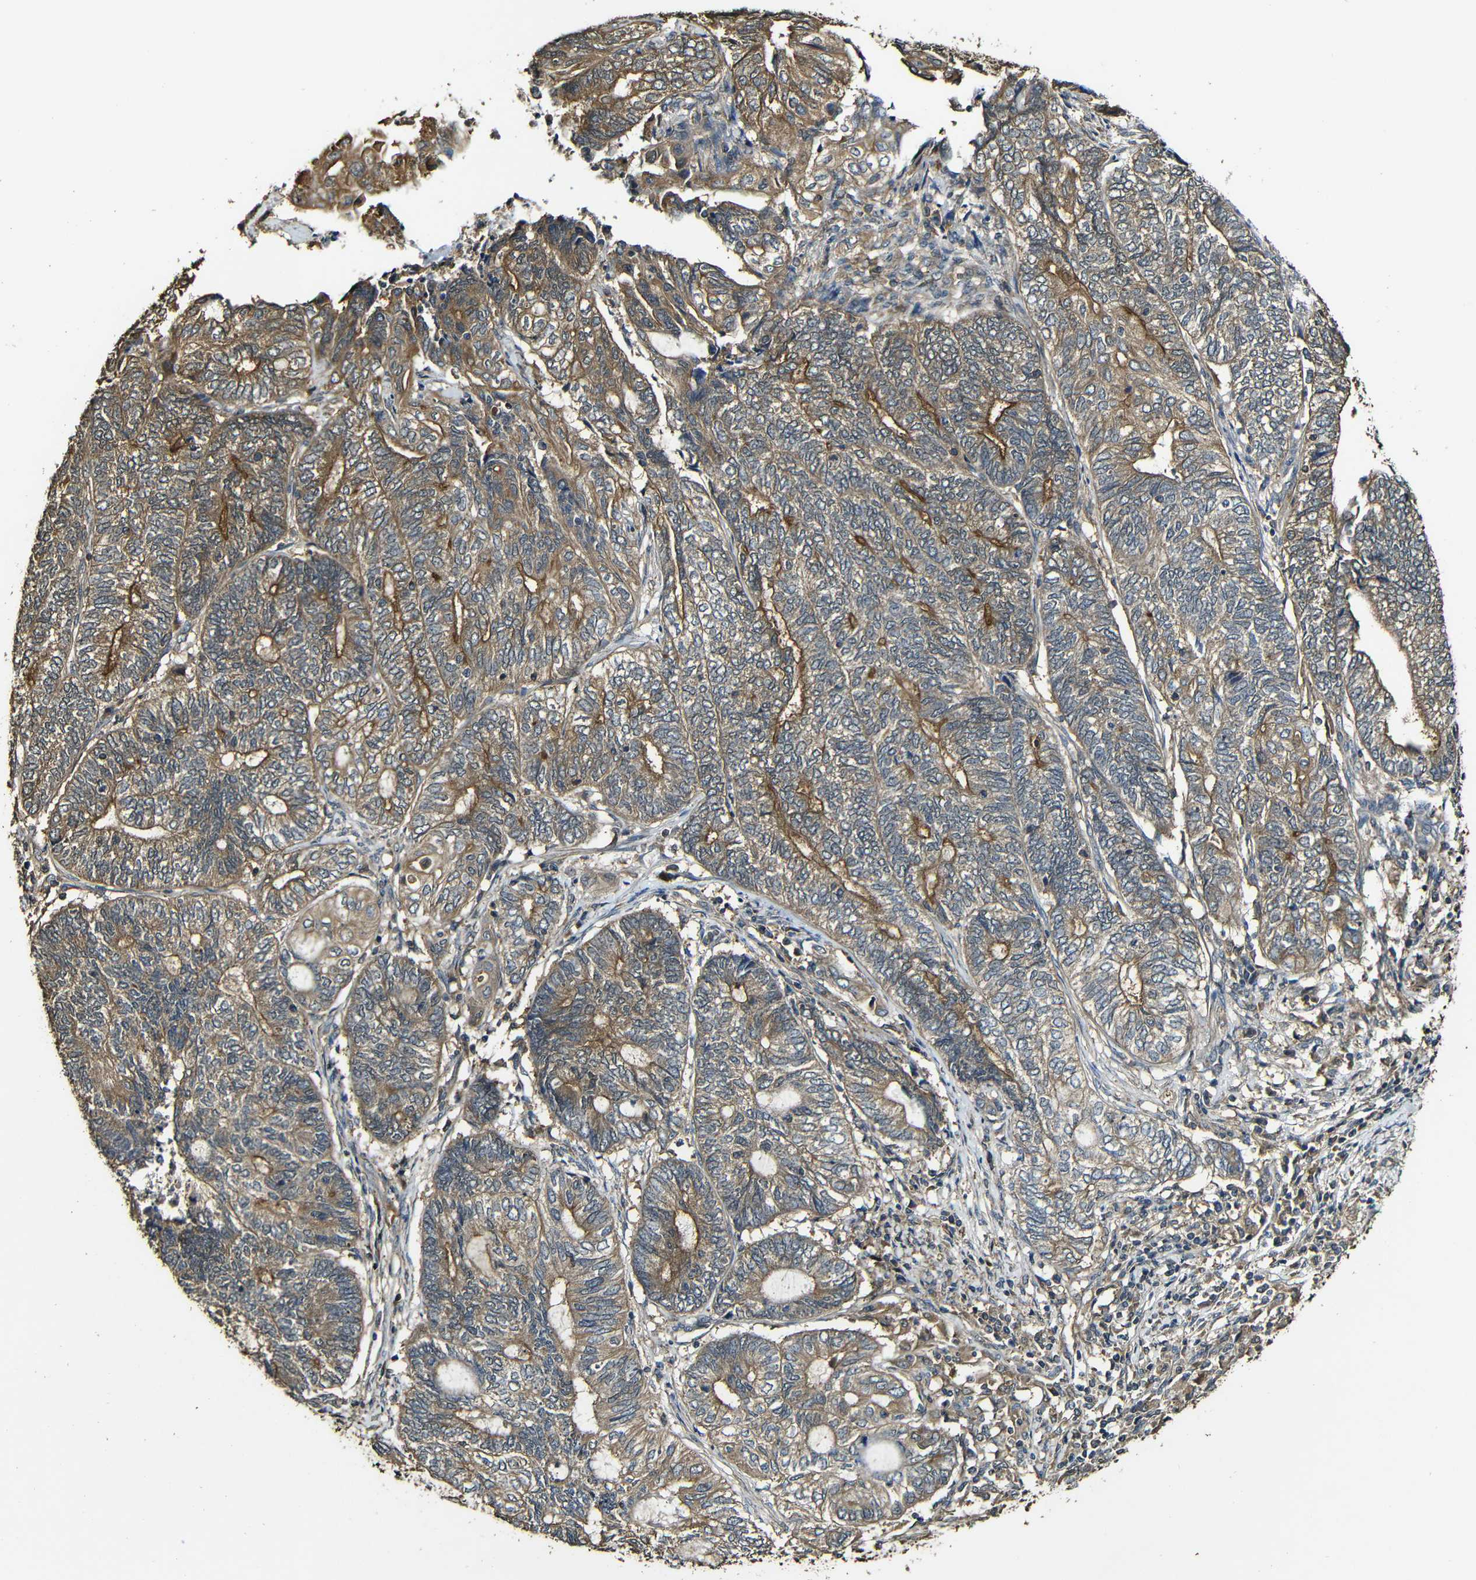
{"staining": {"intensity": "moderate", "quantity": ">75%", "location": "cytoplasmic/membranous"}, "tissue": "endometrial cancer", "cell_type": "Tumor cells", "image_type": "cancer", "snomed": [{"axis": "morphology", "description": "Adenocarcinoma, NOS"}, {"axis": "topography", "description": "Uterus"}, {"axis": "topography", "description": "Endometrium"}], "caption": "A brown stain shows moderate cytoplasmic/membranous staining of a protein in human endometrial adenocarcinoma tumor cells. (DAB (3,3'-diaminobenzidine) IHC, brown staining for protein, blue staining for nuclei).", "gene": "CASP8", "patient": {"sex": "female", "age": 70}}